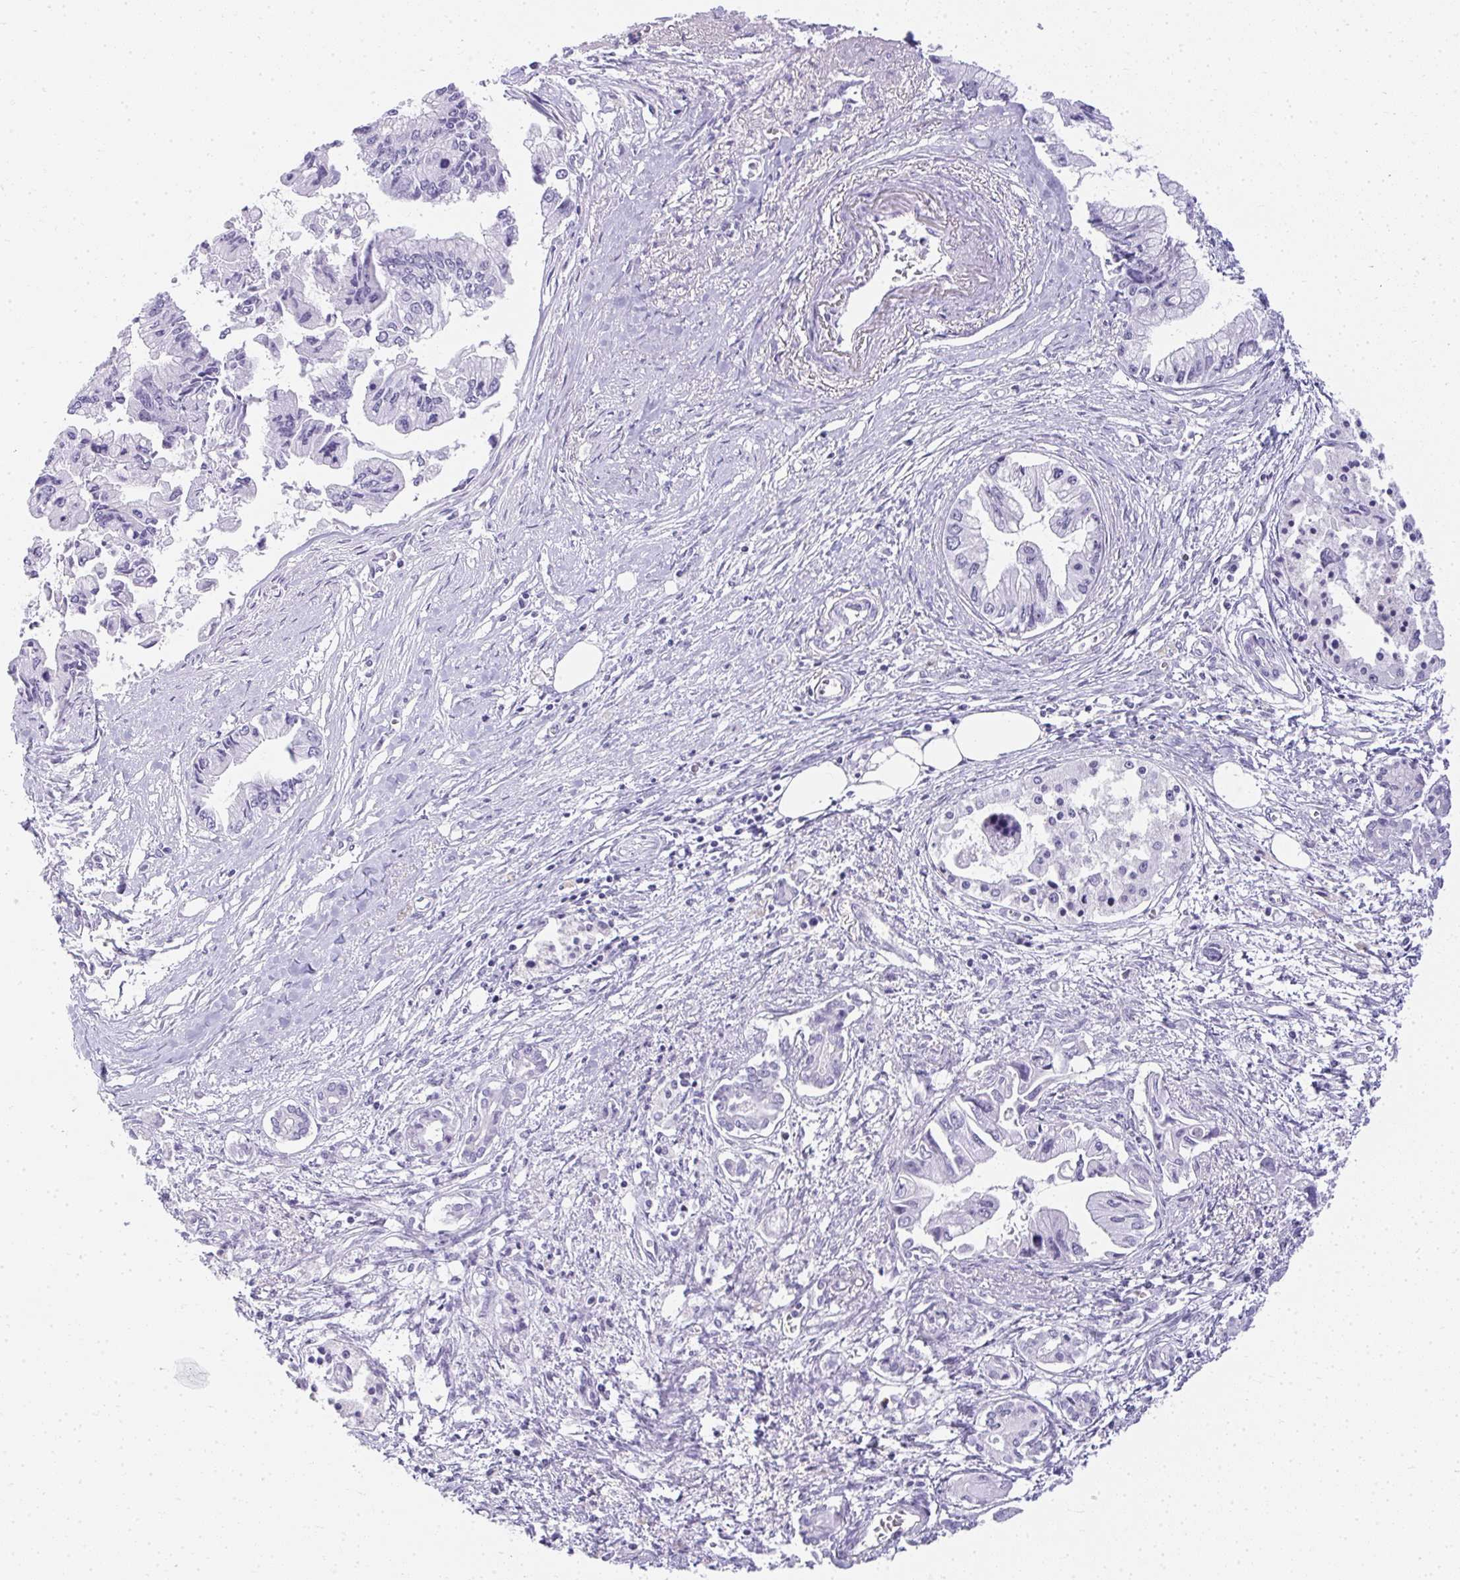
{"staining": {"intensity": "negative", "quantity": "none", "location": "none"}, "tissue": "pancreatic cancer", "cell_type": "Tumor cells", "image_type": "cancer", "snomed": [{"axis": "morphology", "description": "Adenocarcinoma, NOS"}, {"axis": "topography", "description": "Pancreas"}], "caption": "Protein analysis of pancreatic cancer exhibits no significant positivity in tumor cells.", "gene": "PLA2G1B", "patient": {"sex": "male", "age": 84}}